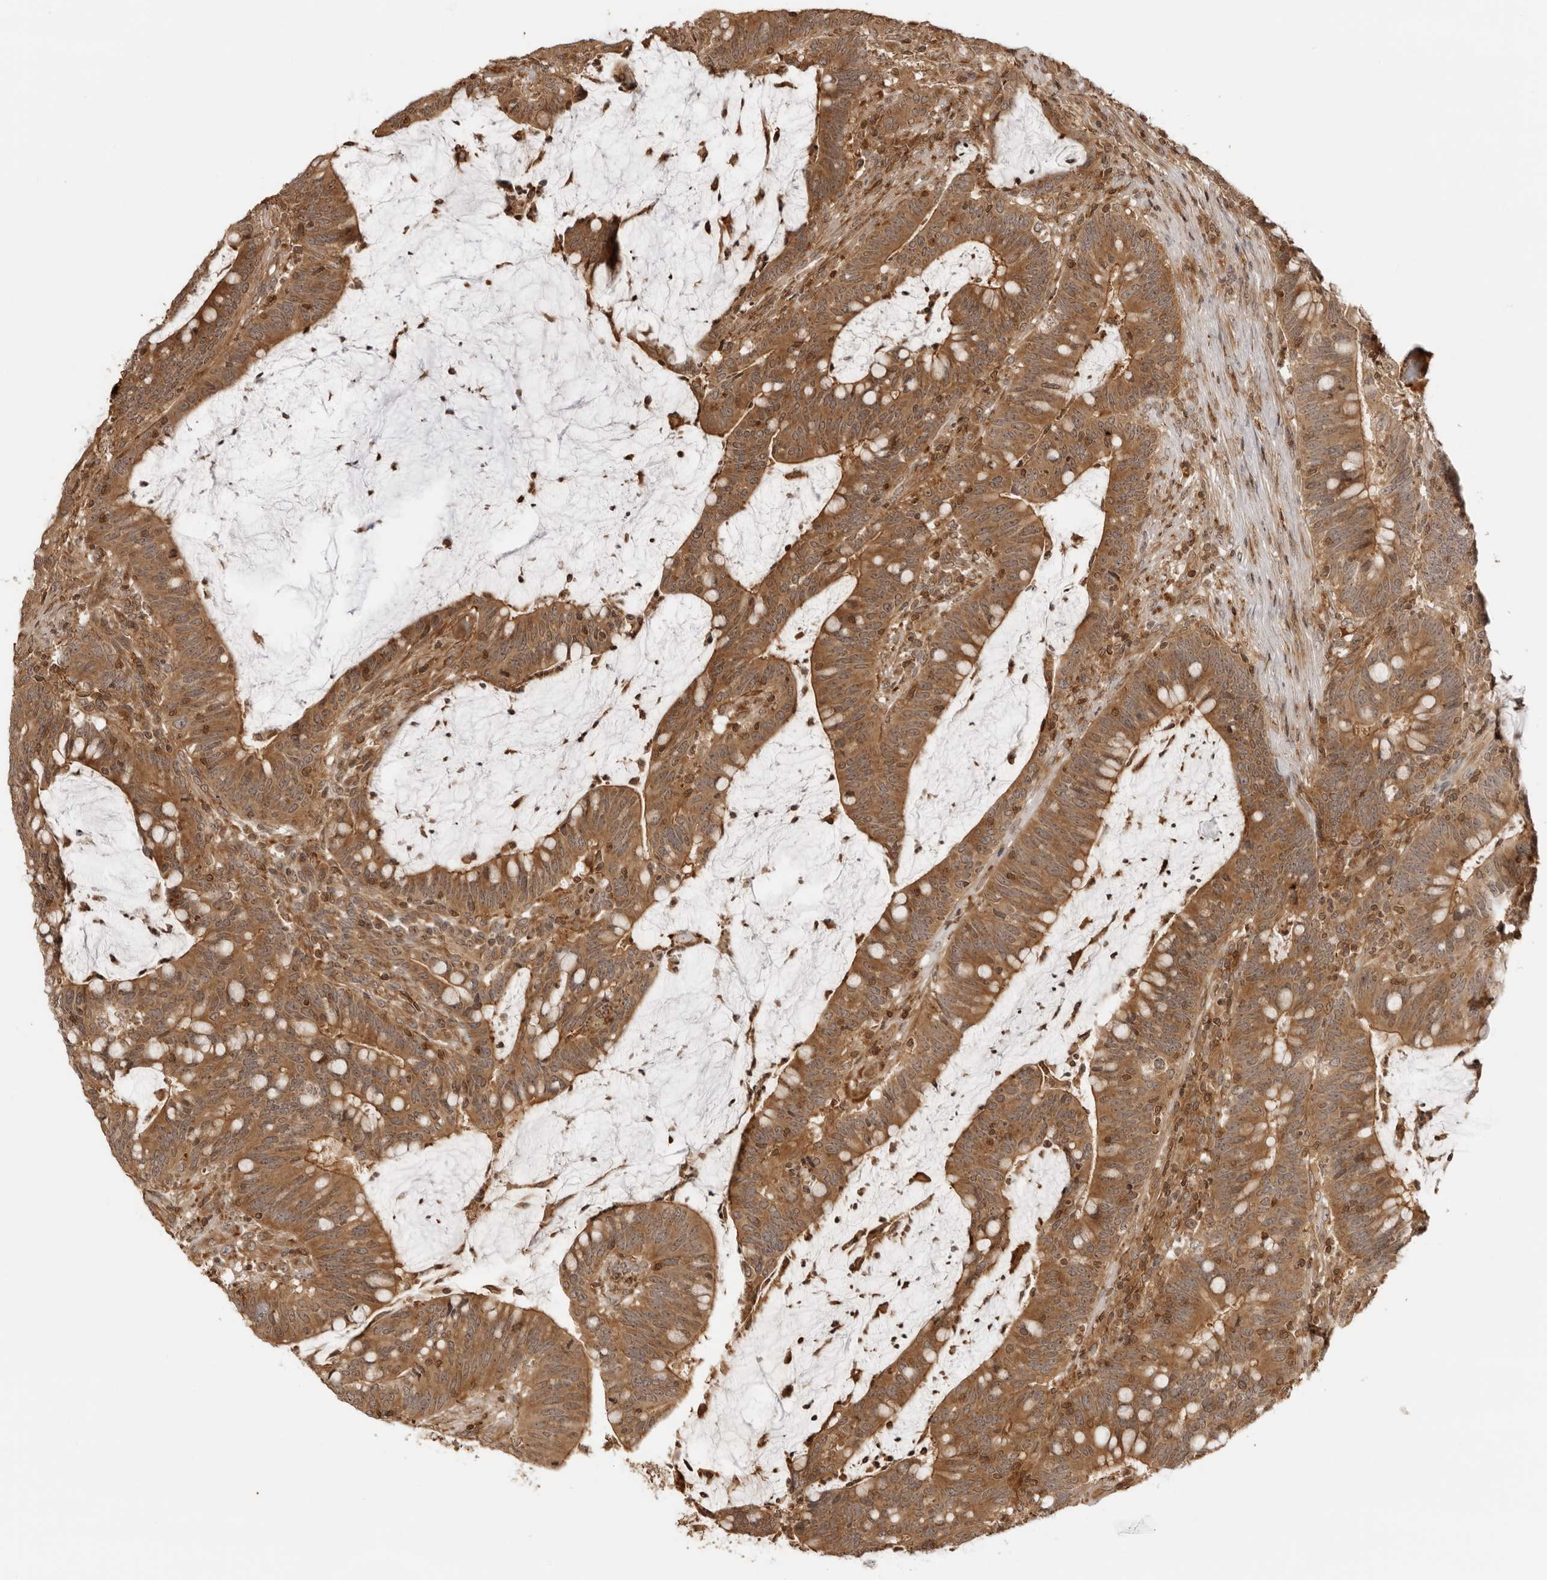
{"staining": {"intensity": "strong", "quantity": ">75%", "location": "cytoplasmic/membranous"}, "tissue": "colorectal cancer", "cell_type": "Tumor cells", "image_type": "cancer", "snomed": [{"axis": "morphology", "description": "Adenocarcinoma, NOS"}, {"axis": "topography", "description": "Colon"}], "caption": "Protein staining of adenocarcinoma (colorectal) tissue displays strong cytoplasmic/membranous positivity in about >75% of tumor cells.", "gene": "IKBKE", "patient": {"sex": "female", "age": 66}}